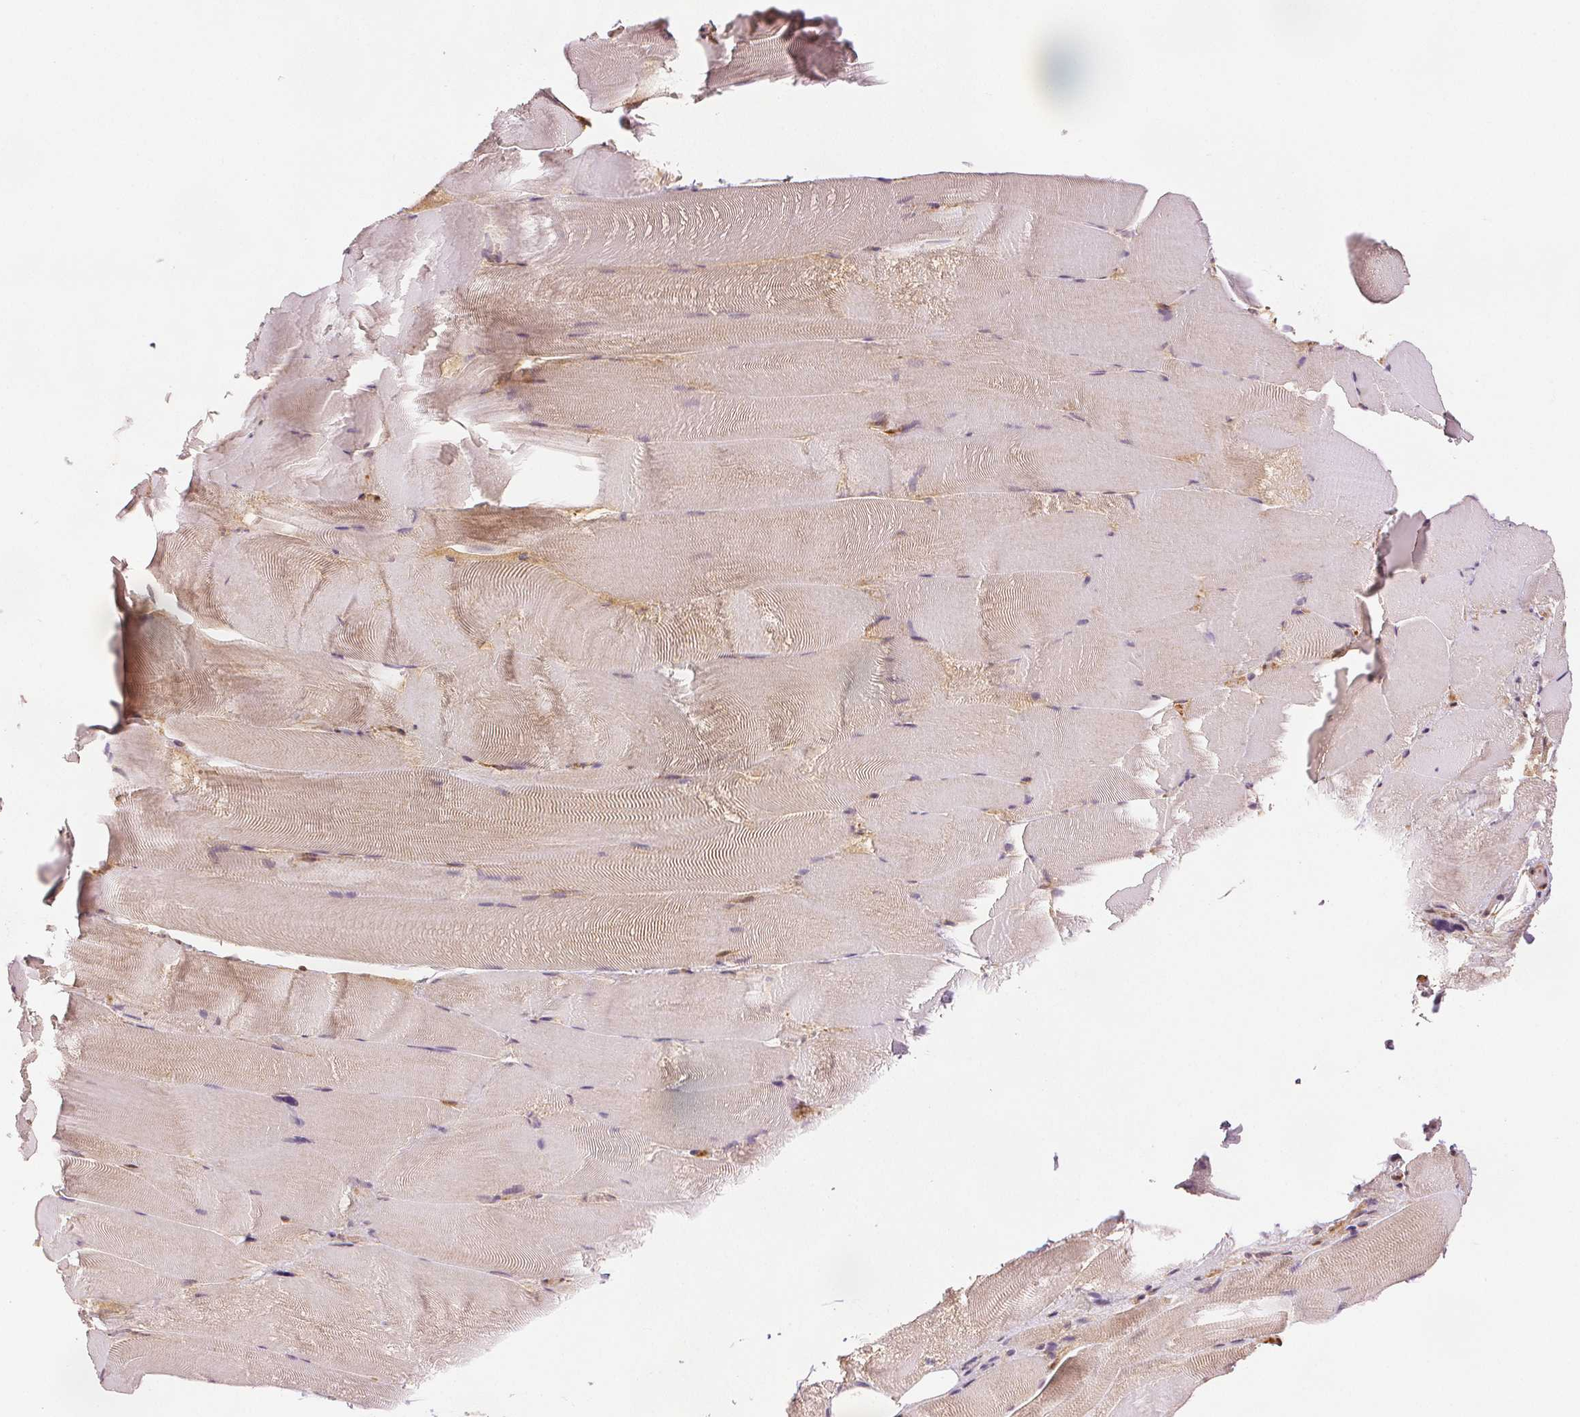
{"staining": {"intensity": "weak", "quantity": "25%-75%", "location": "cytoplasmic/membranous"}, "tissue": "skeletal muscle", "cell_type": "Myocytes", "image_type": "normal", "snomed": [{"axis": "morphology", "description": "Normal tissue, NOS"}, {"axis": "topography", "description": "Skeletal muscle"}], "caption": "This is a photomicrograph of immunohistochemistry (IHC) staining of unremarkable skeletal muscle, which shows weak staining in the cytoplasmic/membranous of myocytes.", "gene": "DIAPH2", "patient": {"sex": "female", "age": 64}}